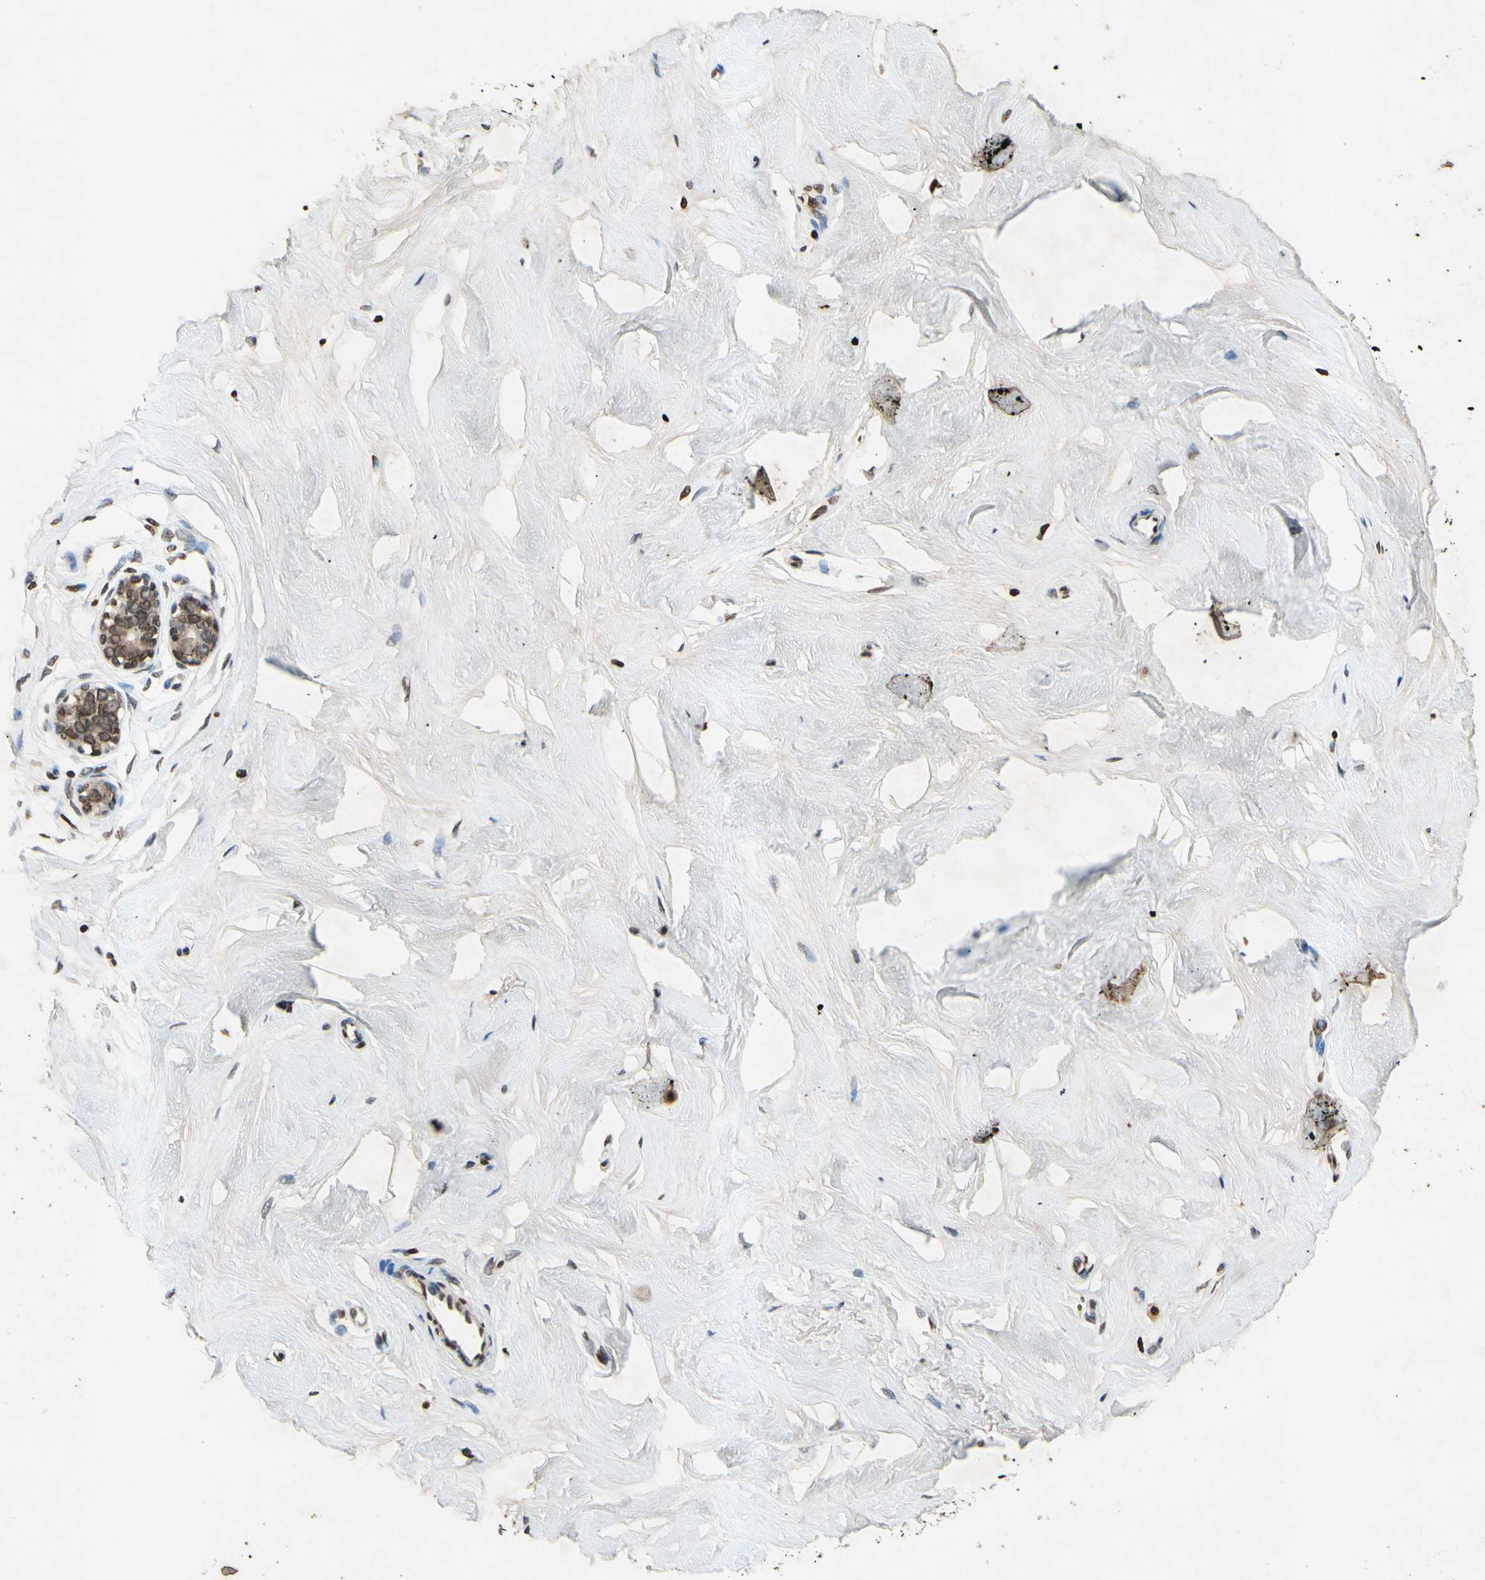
{"staining": {"intensity": "moderate", "quantity": ">75%", "location": "nuclear"}, "tissue": "breast", "cell_type": "Adipocytes", "image_type": "normal", "snomed": [{"axis": "morphology", "description": "Normal tissue, NOS"}, {"axis": "topography", "description": "Breast"}], "caption": "A brown stain highlights moderate nuclear staining of a protein in adipocytes of normal human breast. Using DAB (brown) and hematoxylin (blue) stains, captured at high magnification using brightfield microscopy.", "gene": "HOXB3", "patient": {"sex": "female", "age": 23}}